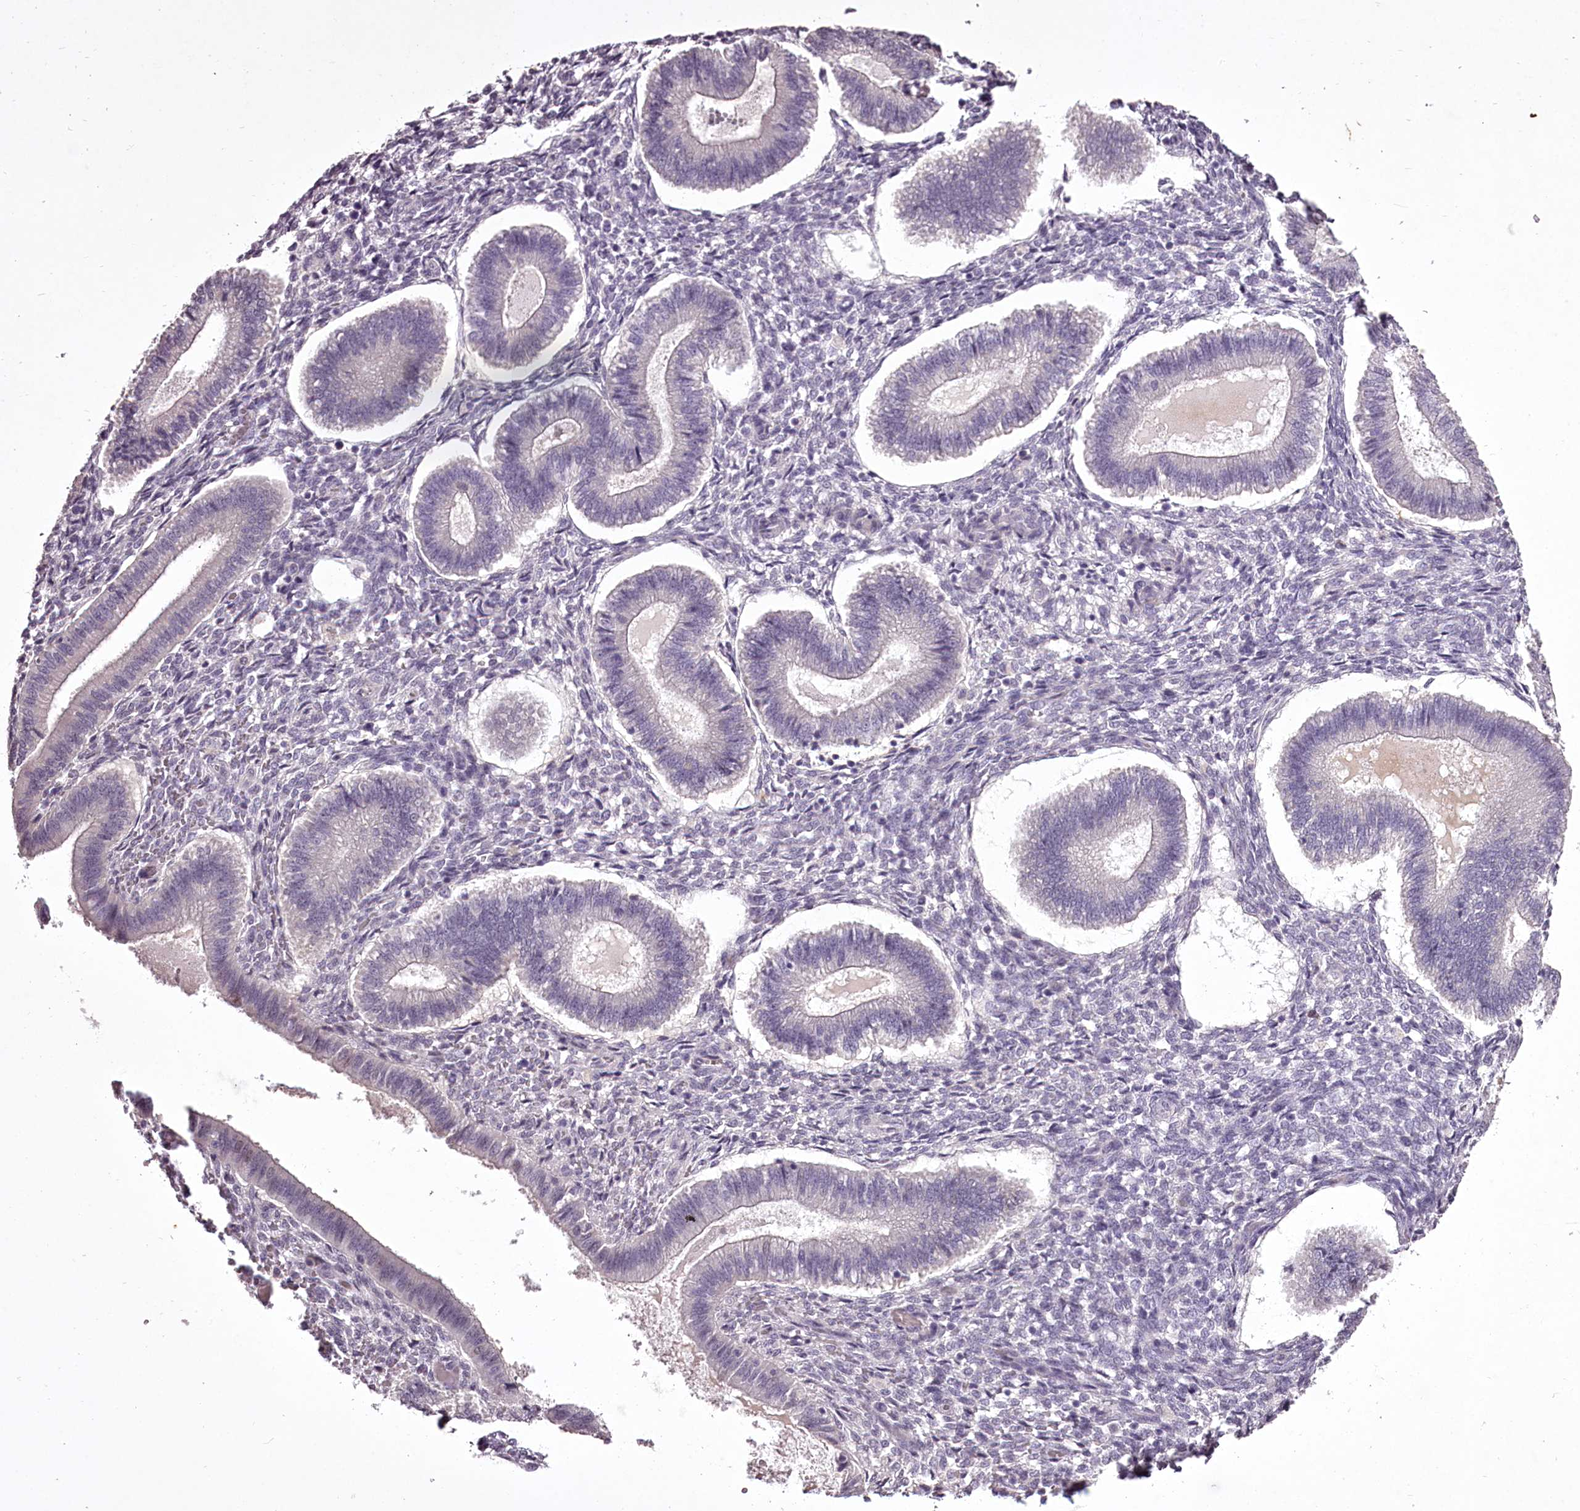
{"staining": {"intensity": "negative", "quantity": "none", "location": "none"}, "tissue": "endometrium", "cell_type": "Cells in endometrial stroma", "image_type": "normal", "snomed": [{"axis": "morphology", "description": "Normal tissue, NOS"}, {"axis": "topography", "description": "Endometrium"}], "caption": "Cells in endometrial stroma are negative for protein expression in normal human endometrium. Brightfield microscopy of IHC stained with DAB (brown) and hematoxylin (blue), captured at high magnification.", "gene": "C1orf56", "patient": {"sex": "female", "age": 25}}